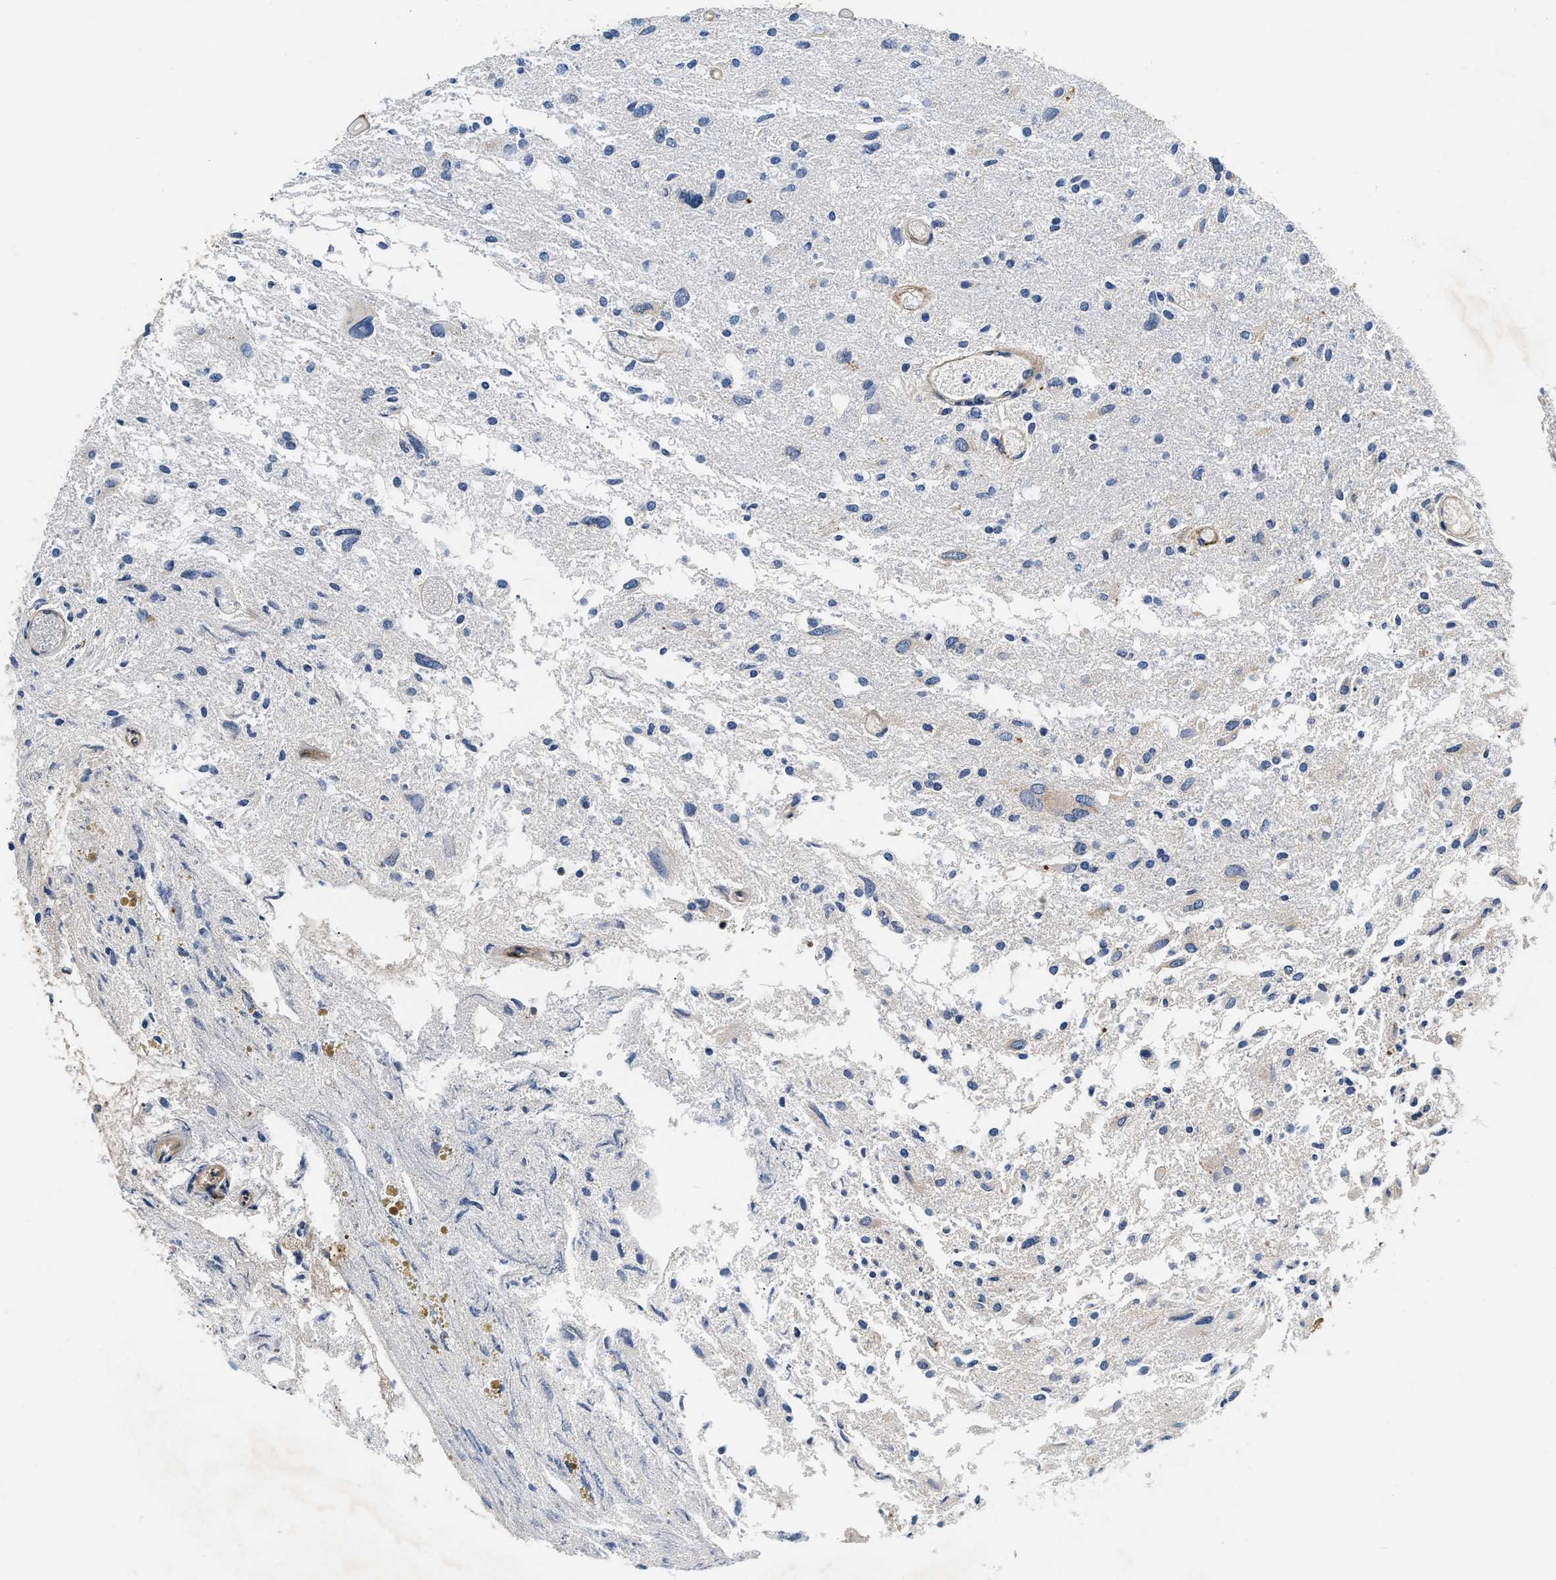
{"staining": {"intensity": "negative", "quantity": "none", "location": "none"}, "tissue": "glioma", "cell_type": "Tumor cells", "image_type": "cancer", "snomed": [{"axis": "morphology", "description": "Glioma, malignant, High grade"}, {"axis": "topography", "description": "Brain"}], "caption": "Tumor cells show no significant protein expression in glioma.", "gene": "NME6", "patient": {"sex": "female", "age": 59}}